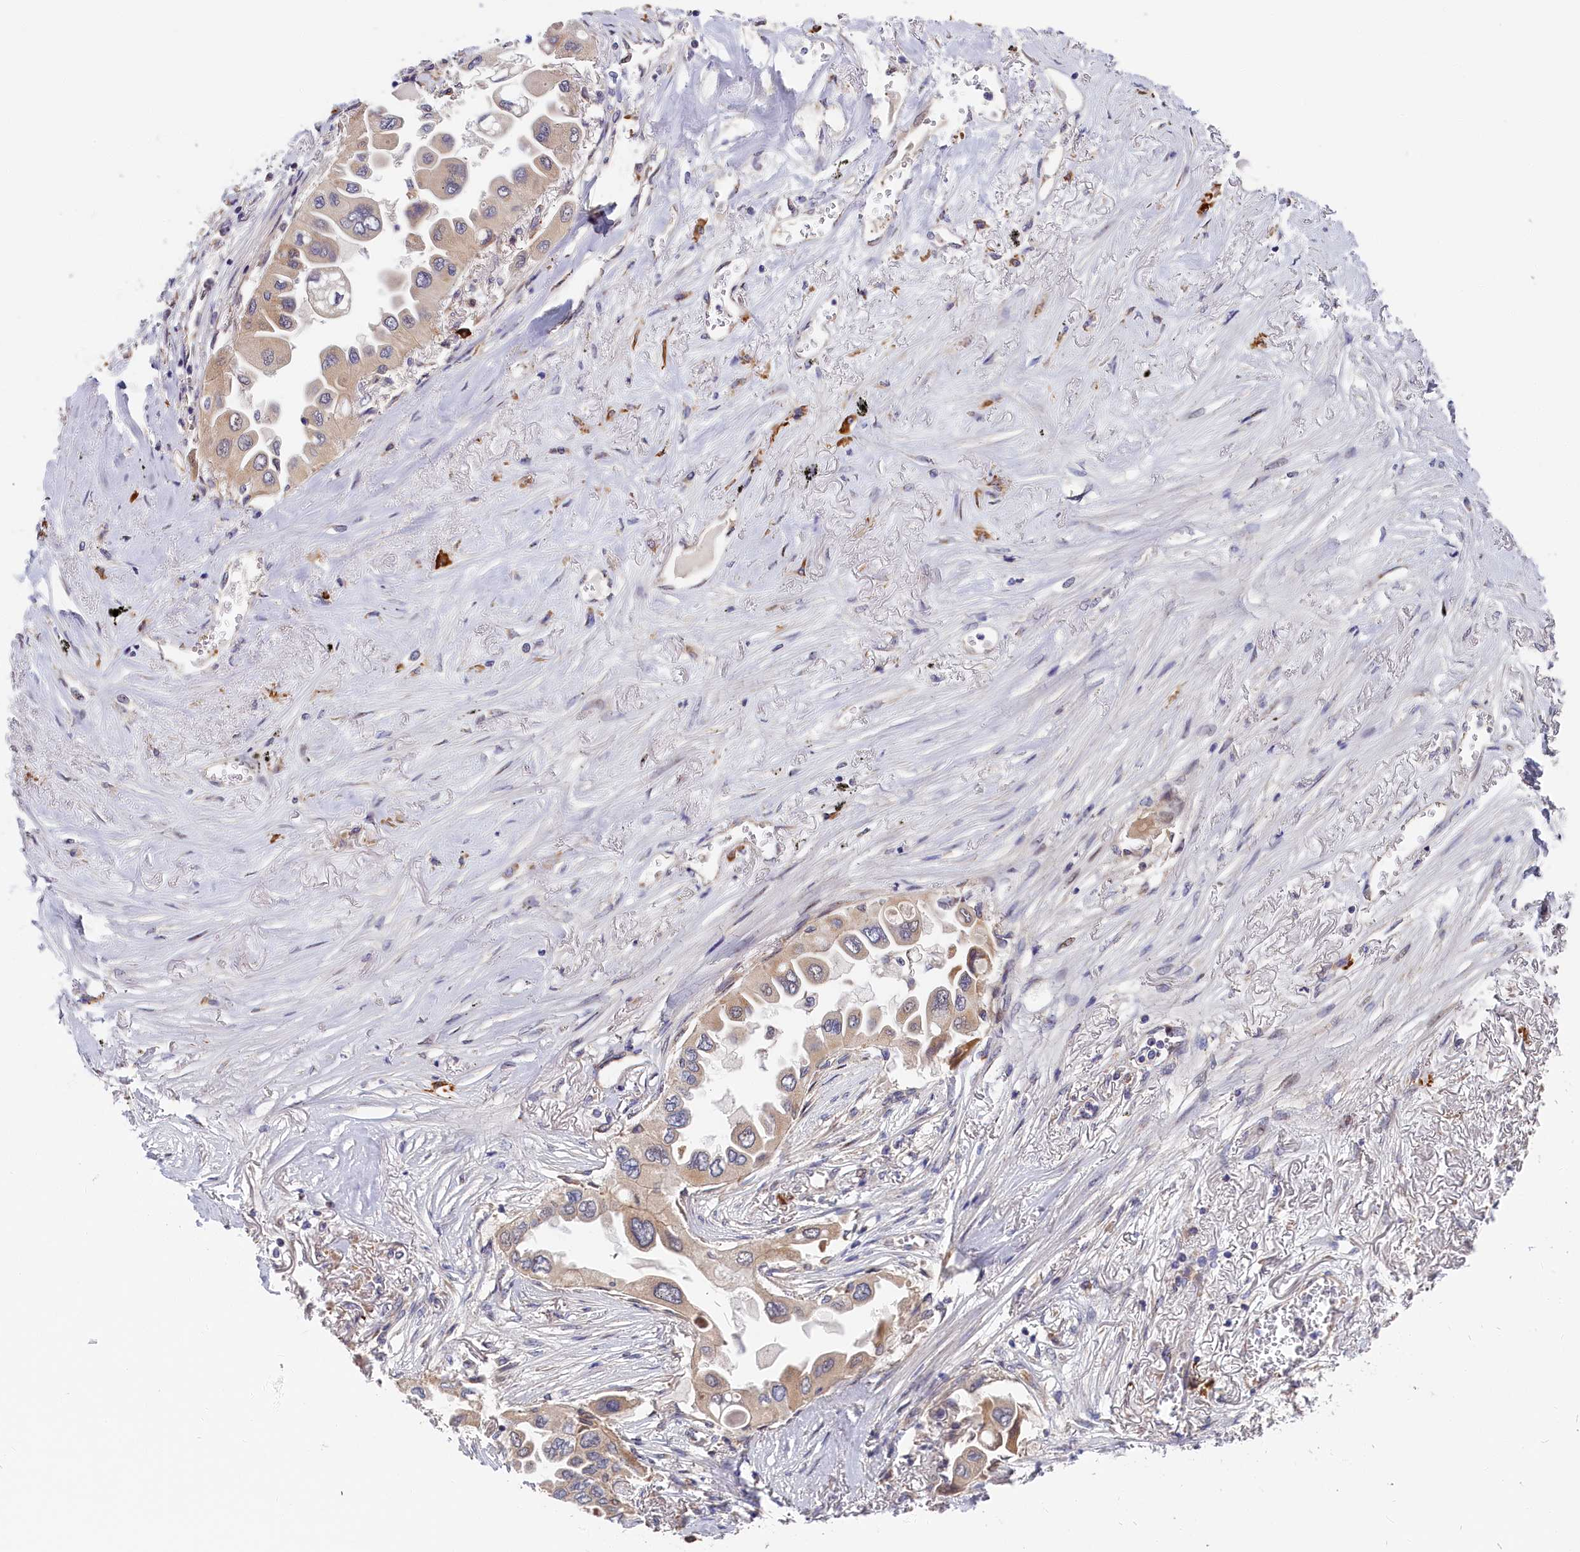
{"staining": {"intensity": "weak", "quantity": "<25%", "location": "cytoplasmic/membranous"}, "tissue": "lung cancer", "cell_type": "Tumor cells", "image_type": "cancer", "snomed": [{"axis": "morphology", "description": "Adenocarcinoma, NOS"}, {"axis": "topography", "description": "Lung"}], "caption": "This is a micrograph of IHC staining of lung adenocarcinoma, which shows no expression in tumor cells.", "gene": "CEP44", "patient": {"sex": "female", "age": 76}}